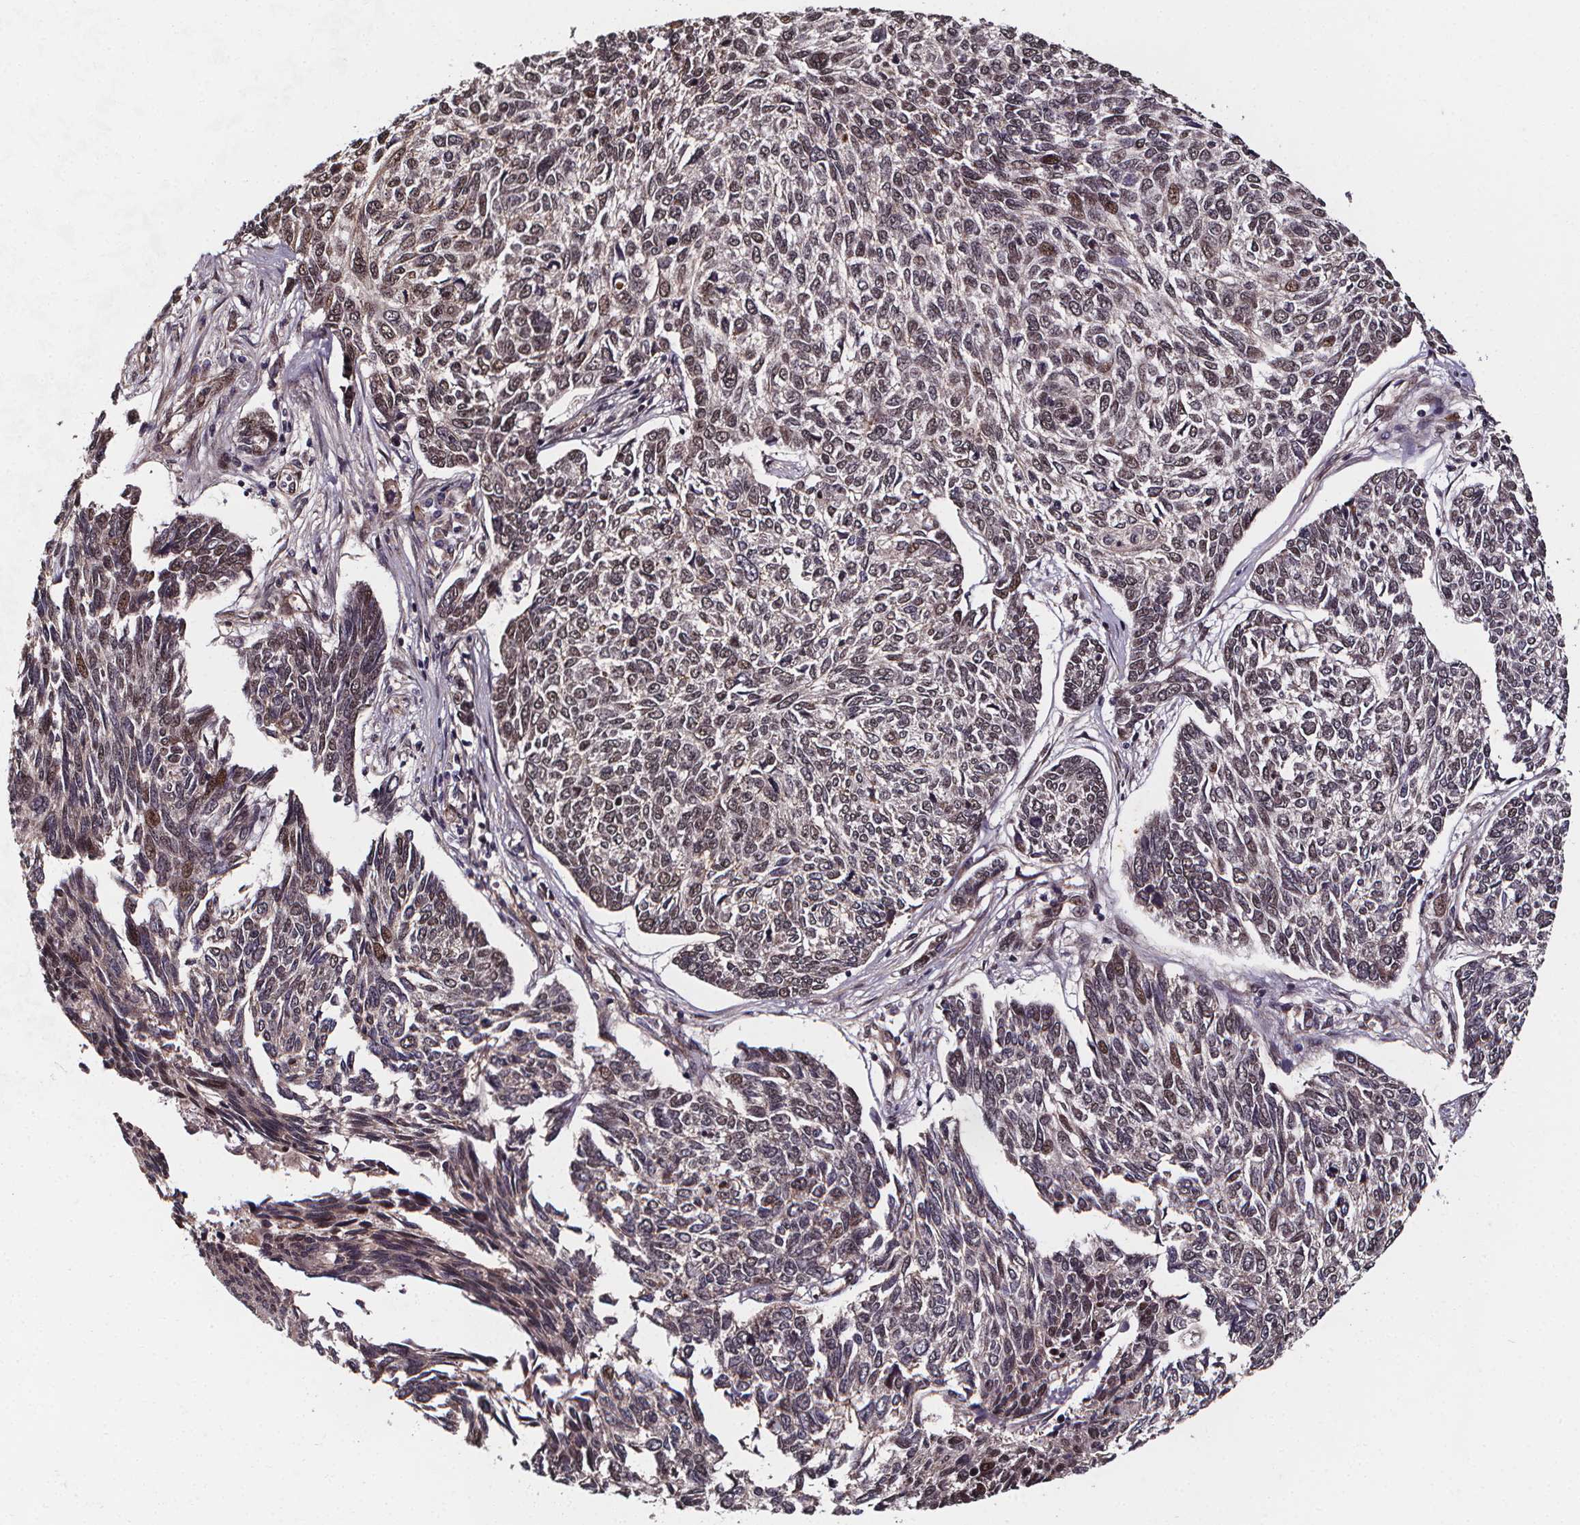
{"staining": {"intensity": "negative", "quantity": "none", "location": "none"}, "tissue": "skin cancer", "cell_type": "Tumor cells", "image_type": "cancer", "snomed": [{"axis": "morphology", "description": "Basal cell carcinoma"}, {"axis": "topography", "description": "Skin"}], "caption": "A high-resolution histopathology image shows immunohistochemistry staining of basal cell carcinoma (skin), which displays no significant expression in tumor cells. (IHC, brightfield microscopy, high magnification).", "gene": "DDIT3", "patient": {"sex": "female", "age": 65}}